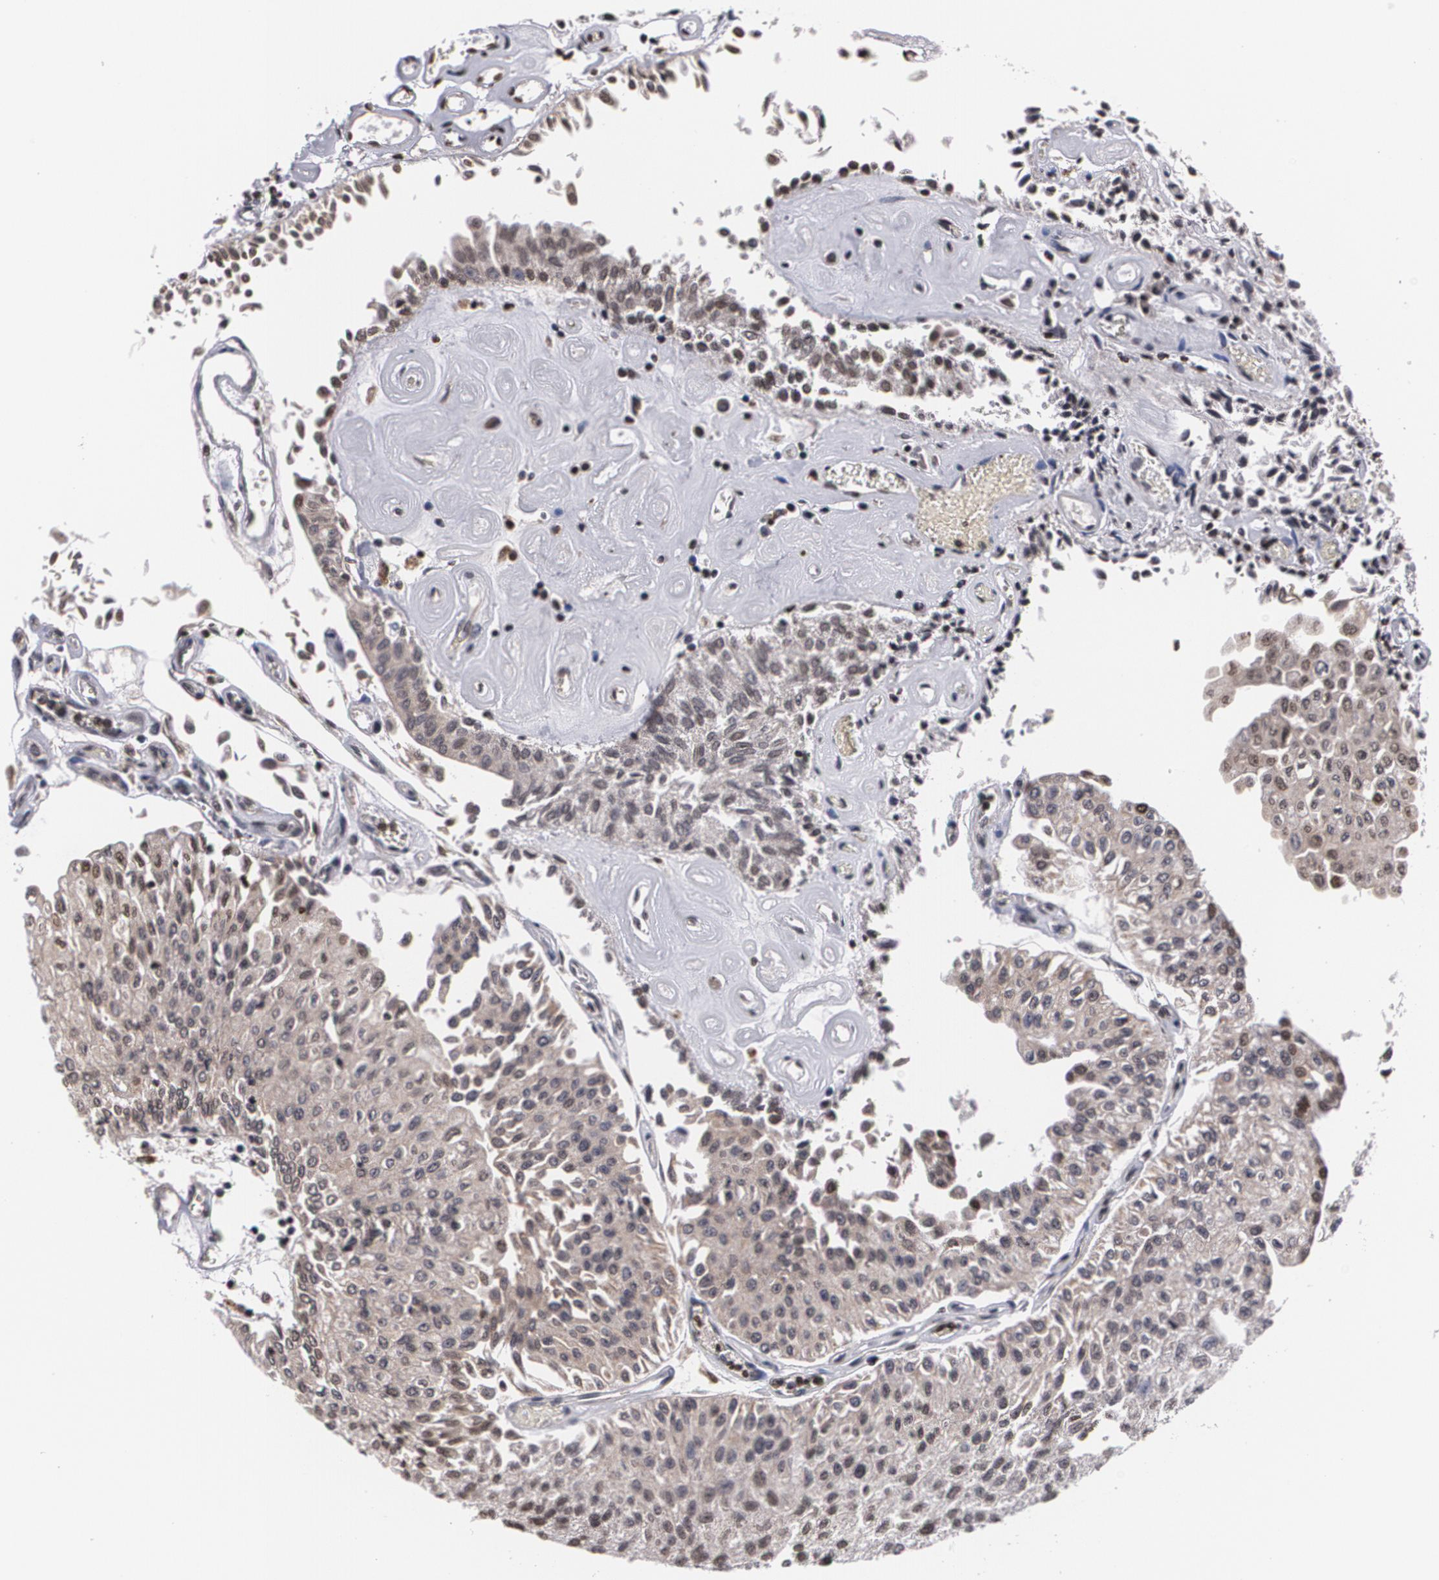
{"staining": {"intensity": "weak", "quantity": "25%-75%", "location": "cytoplasmic/membranous"}, "tissue": "urothelial cancer", "cell_type": "Tumor cells", "image_type": "cancer", "snomed": [{"axis": "morphology", "description": "Urothelial carcinoma, Low grade"}, {"axis": "topography", "description": "Urinary bladder"}], "caption": "Immunohistochemical staining of human urothelial cancer reveals low levels of weak cytoplasmic/membranous protein expression in approximately 25%-75% of tumor cells. (DAB (3,3'-diaminobenzidine) = brown stain, brightfield microscopy at high magnification).", "gene": "MVP", "patient": {"sex": "male", "age": 86}}